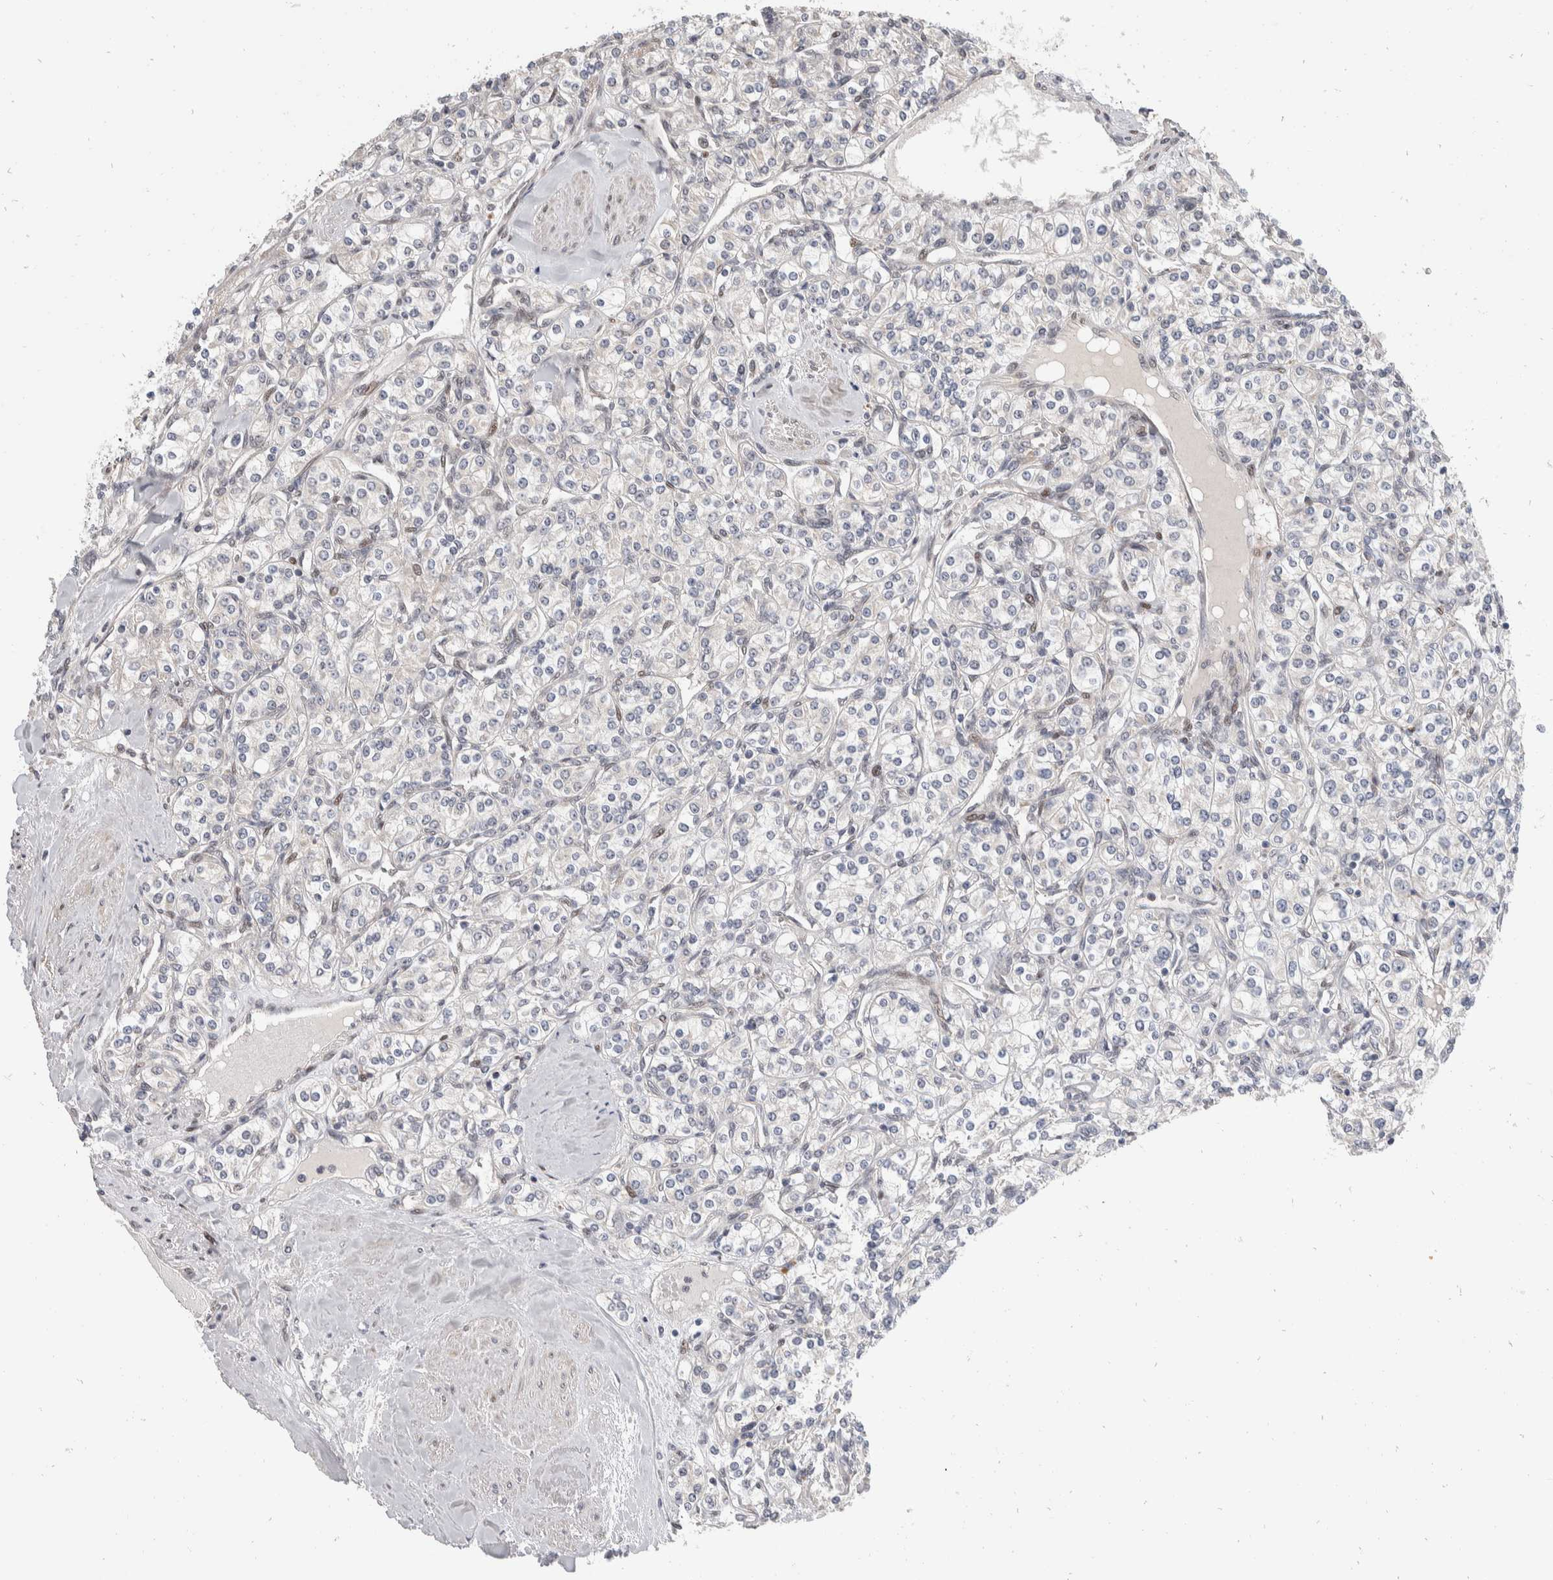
{"staining": {"intensity": "negative", "quantity": "none", "location": "none"}, "tissue": "renal cancer", "cell_type": "Tumor cells", "image_type": "cancer", "snomed": [{"axis": "morphology", "description": "Adenocarcinoma, NOS"}, {"axis": "topography", "description": "Kidney"}], "caption": "Histopathology image shows no protein expression in tumor cells of renal cancer (adenocarcinoma) tissue.", "gene": "ZNF703", "patient": {"sex": "male", "age": 77}}